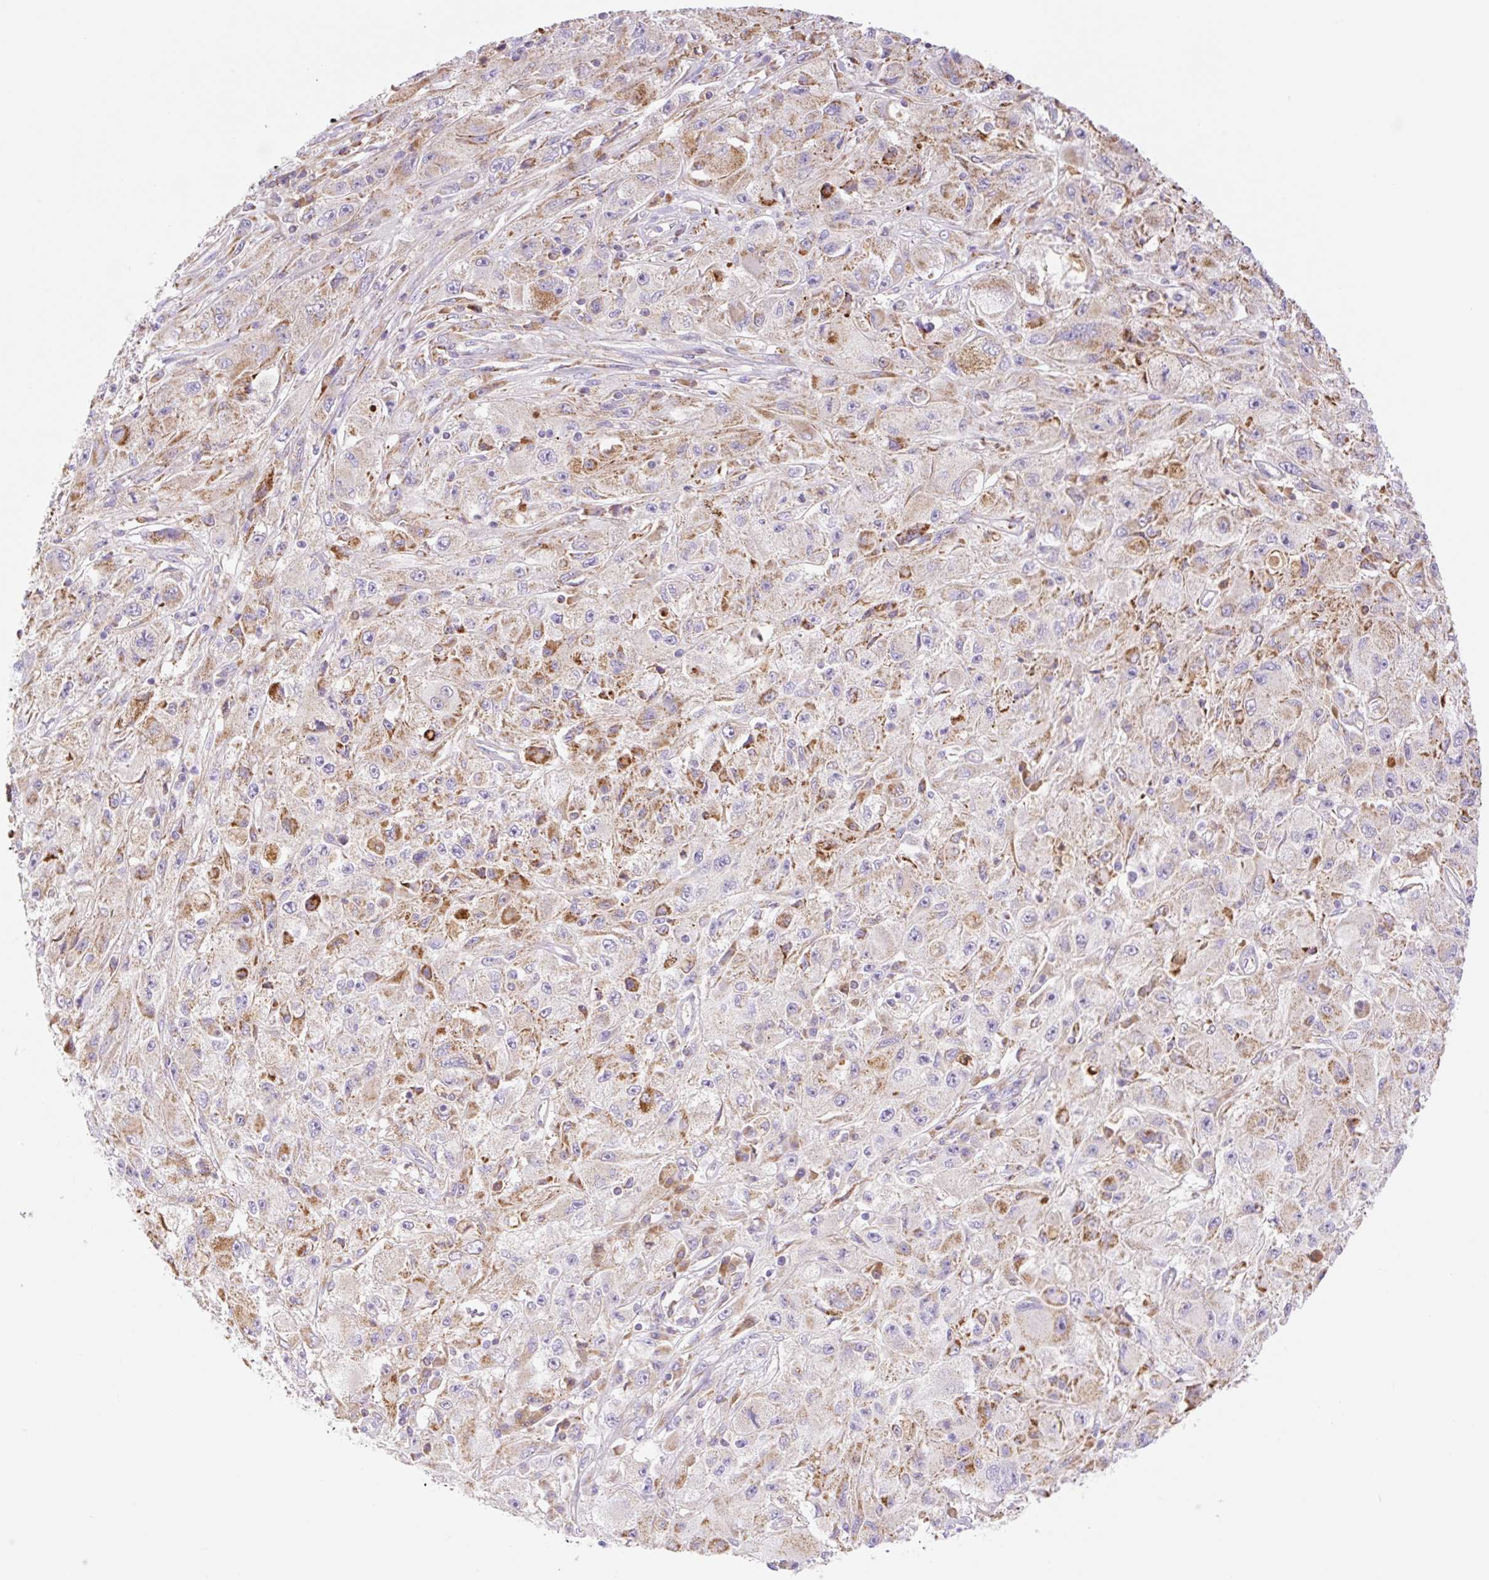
{"staining": {"intensity": "moderate", "quantity": "25%-75%", "location": "cytoplasmic/membranous"}, "tissue": "melanoma", "cell_type": "Tumor cells", "image_type": "cancer", "snomed": [{"axis": "morphology", "description": "Malignant melanoma, Metastatic site"}, {"axis": "topography", "description": "Skin"}], "caption": "This photomicrograph reveals malignant melanoma (metastatic site) stained with immunohistochemistry (IHC) to label a protein in brown. The cytoplasmic/membranous of tumor cells show moderate positivity for the protein. Nuclei are counter-stained blue.", "gene": "ETNK2", "patient": {"sex": "male", "age": 53}}